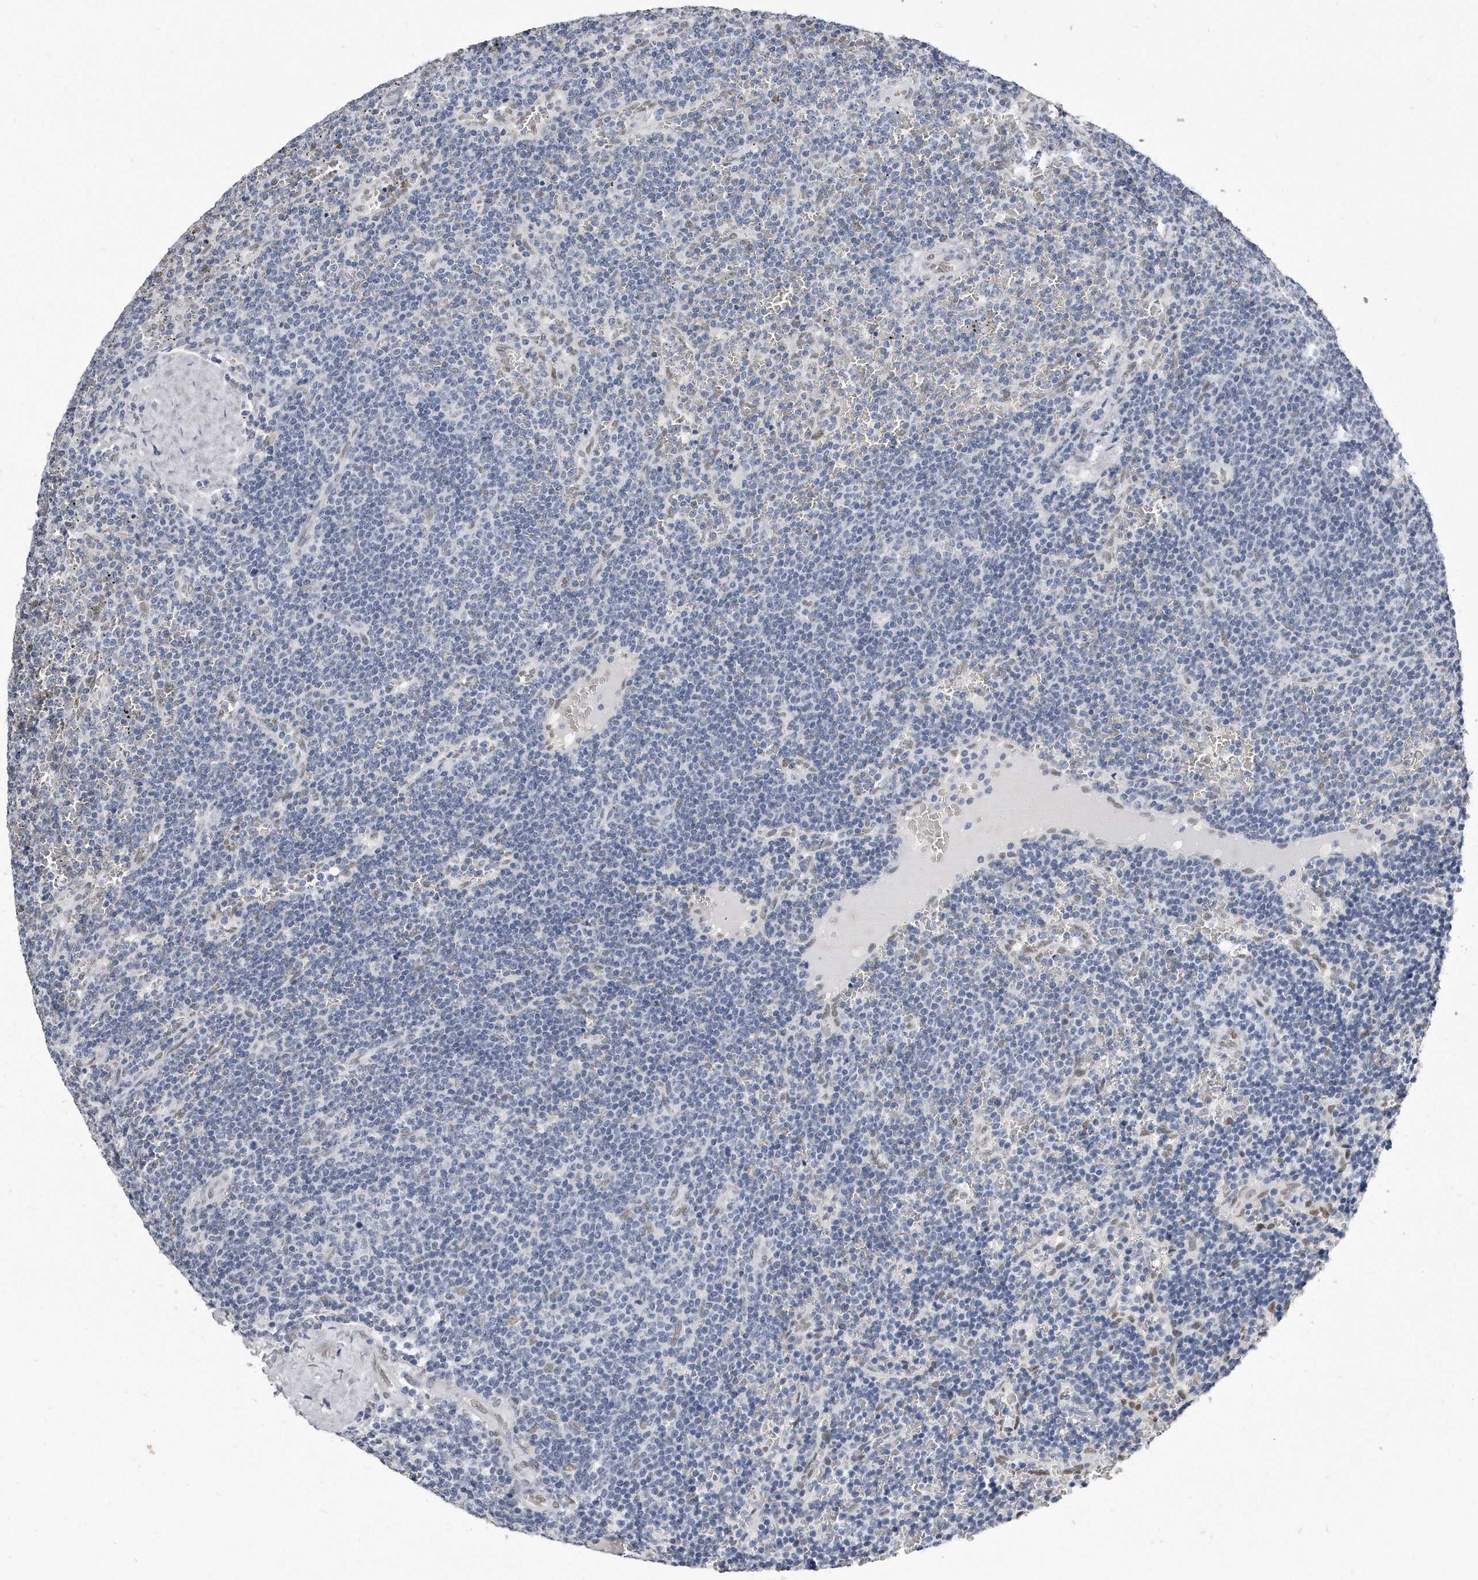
{"staining": {"intensity": "negative", "quantity": "none", "location": "none"}, "tissue": "lymphoma", "cell_type": "Tumor cells", "image_type": "cancer", "snomed": [{"axis": "morphology", "description": "Malignant lymphoma, non-Hodgkin's type, Low grade"}, {"axis": "topography", "description": "Spleen"}], "caption": "Tumor cells show no significant expression in low-grade malignant lymphoma, non-Hodgkin's type.", "gene": "CTBP2", "patient": {"sex": "female", "age": 50}}